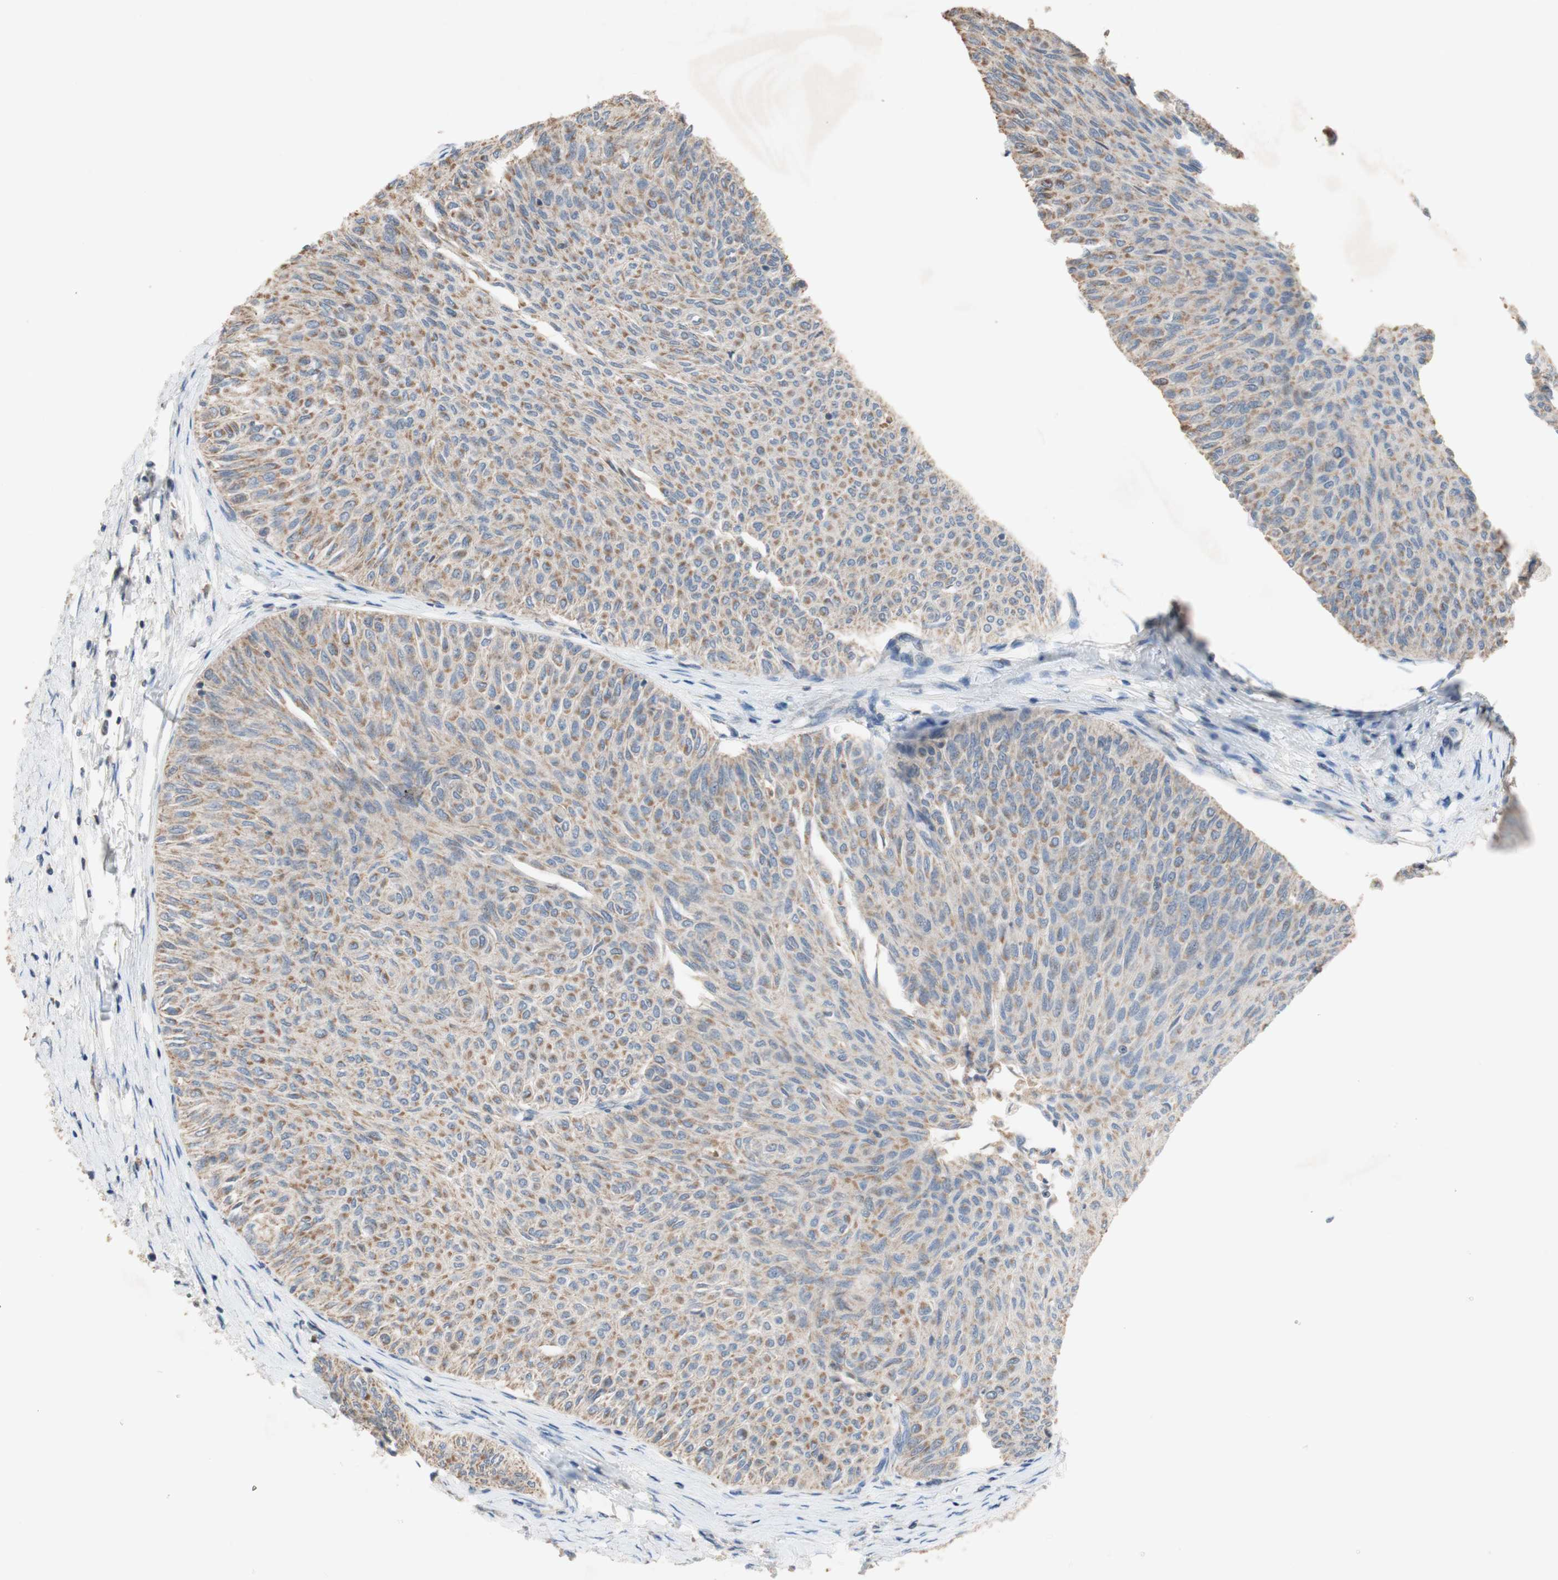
{"staining": {"intensity": "moderate", "quantity": ">75%", "location": "cytoplasmic/membranous"}, "tissue": "urothelial cancer", "cell_type": "Tumor cells", "image_type": "cancer", "snomed": [{"axis": "morphology", "description": "Urothelial carcinoma, Low grade"}, {"axis": "topography", "description": "Urinary bladder"}], "caption": "Protein staining shows moderate cytoplasmic/membranous expression in about >75% of tumor cells in low-grade urothelial carcinoma. The staining was performed using DAB (3,3'-diaminobenzidine) to visualize the protein expression in brown, while the nuclei were stained in blue with hematoxylin (Magnification: 20x).", "gene": "PTGIS", "patient": {"sex": "male", "age": 78}}